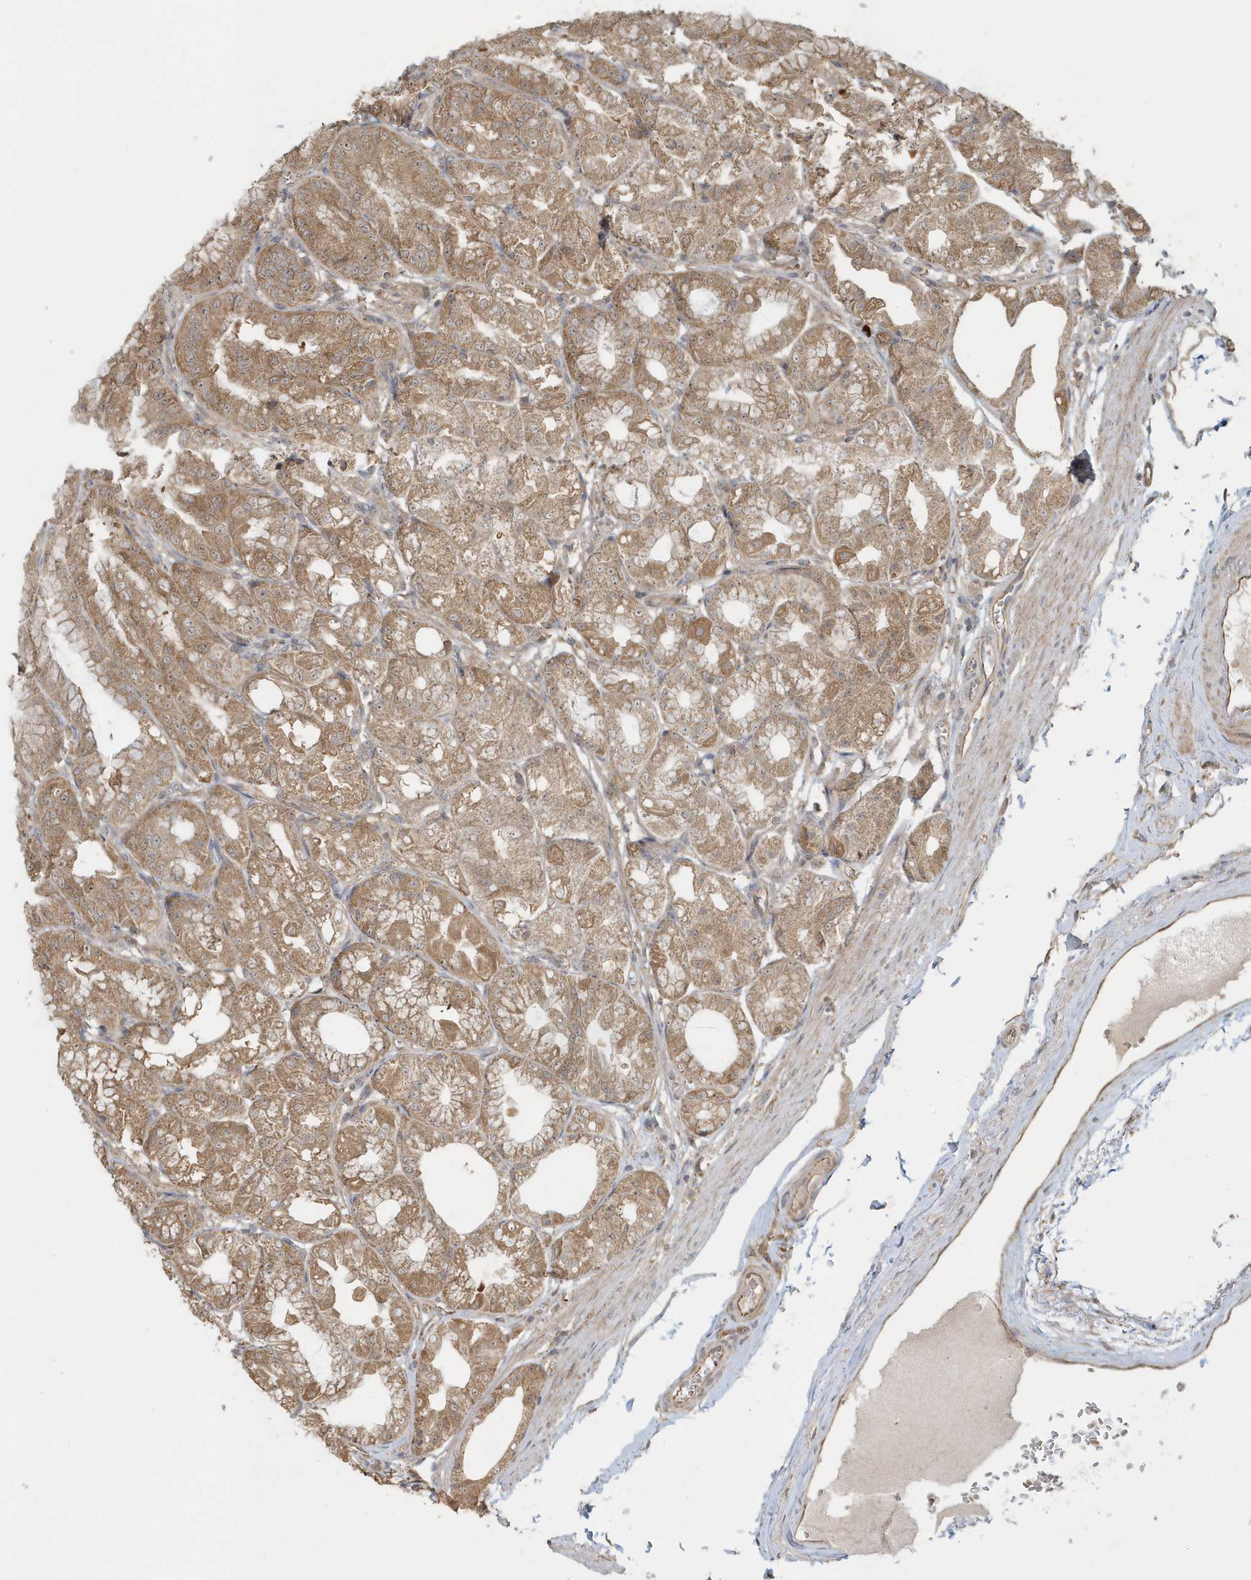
{"staining": {"intensity": "moderate", "quantity": ">75%", "location": "cytoplasmic/membranous"}, "tissue": "stomach", "cell_type": "Glandular cells", "image_type": "normal", "snomed": [{"axis": "morphology", "description": "Normal tissue, NOS"}, {"axis": "topography", "description": "Stomach, lower"}], "caption": "DAB (3,3'-diaminobenzidine) immunohistochemical staining of normal stomach displays moderate cytoplasmic/membranous protein expression in approximately >75% of glandular cells.", "gene": "THG1L", "patient": {"sex": "male", "age": 71}}